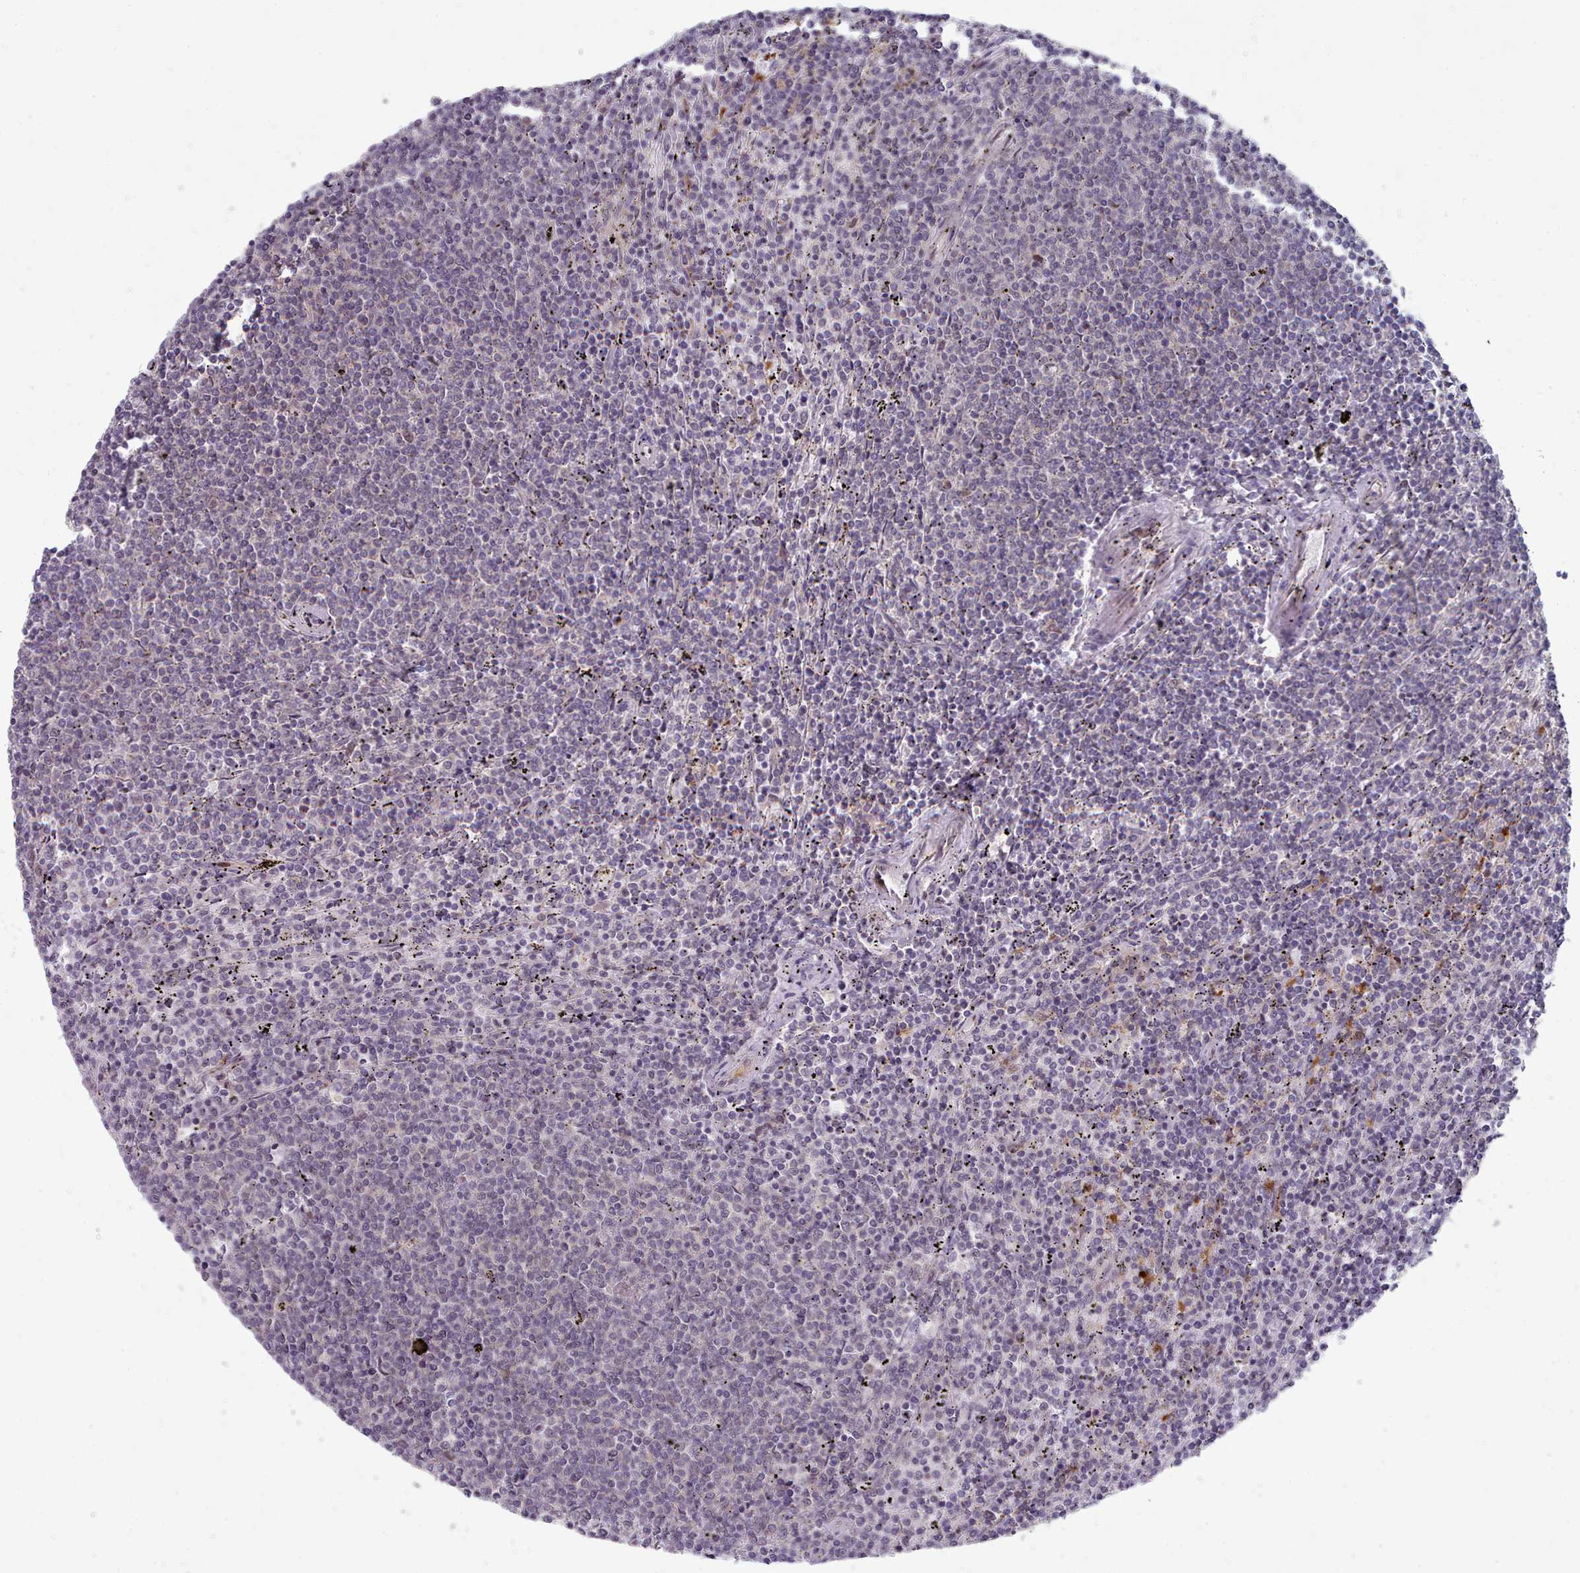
{"staining": {"intensity": "negative", "quantity": "none", "location": "none"}, "tissue": "lymphoma", "cell_type": "Tumor cells", "image_type": "cancer", "snomed": [{"axis": "morphology", "description": "Malignant lymphoma, non-Hodgkin's type, Low grade"}, {"axis": "topography", "description": "Spleen"}], "caption": "Immunohistochemical staining of malignant lymphoma, non-Hodgkin's type (low-grade) shows no significant positivity in tumor cells.", "gene": "GINS1", "patient": {"sex": "female", "age": 50}}